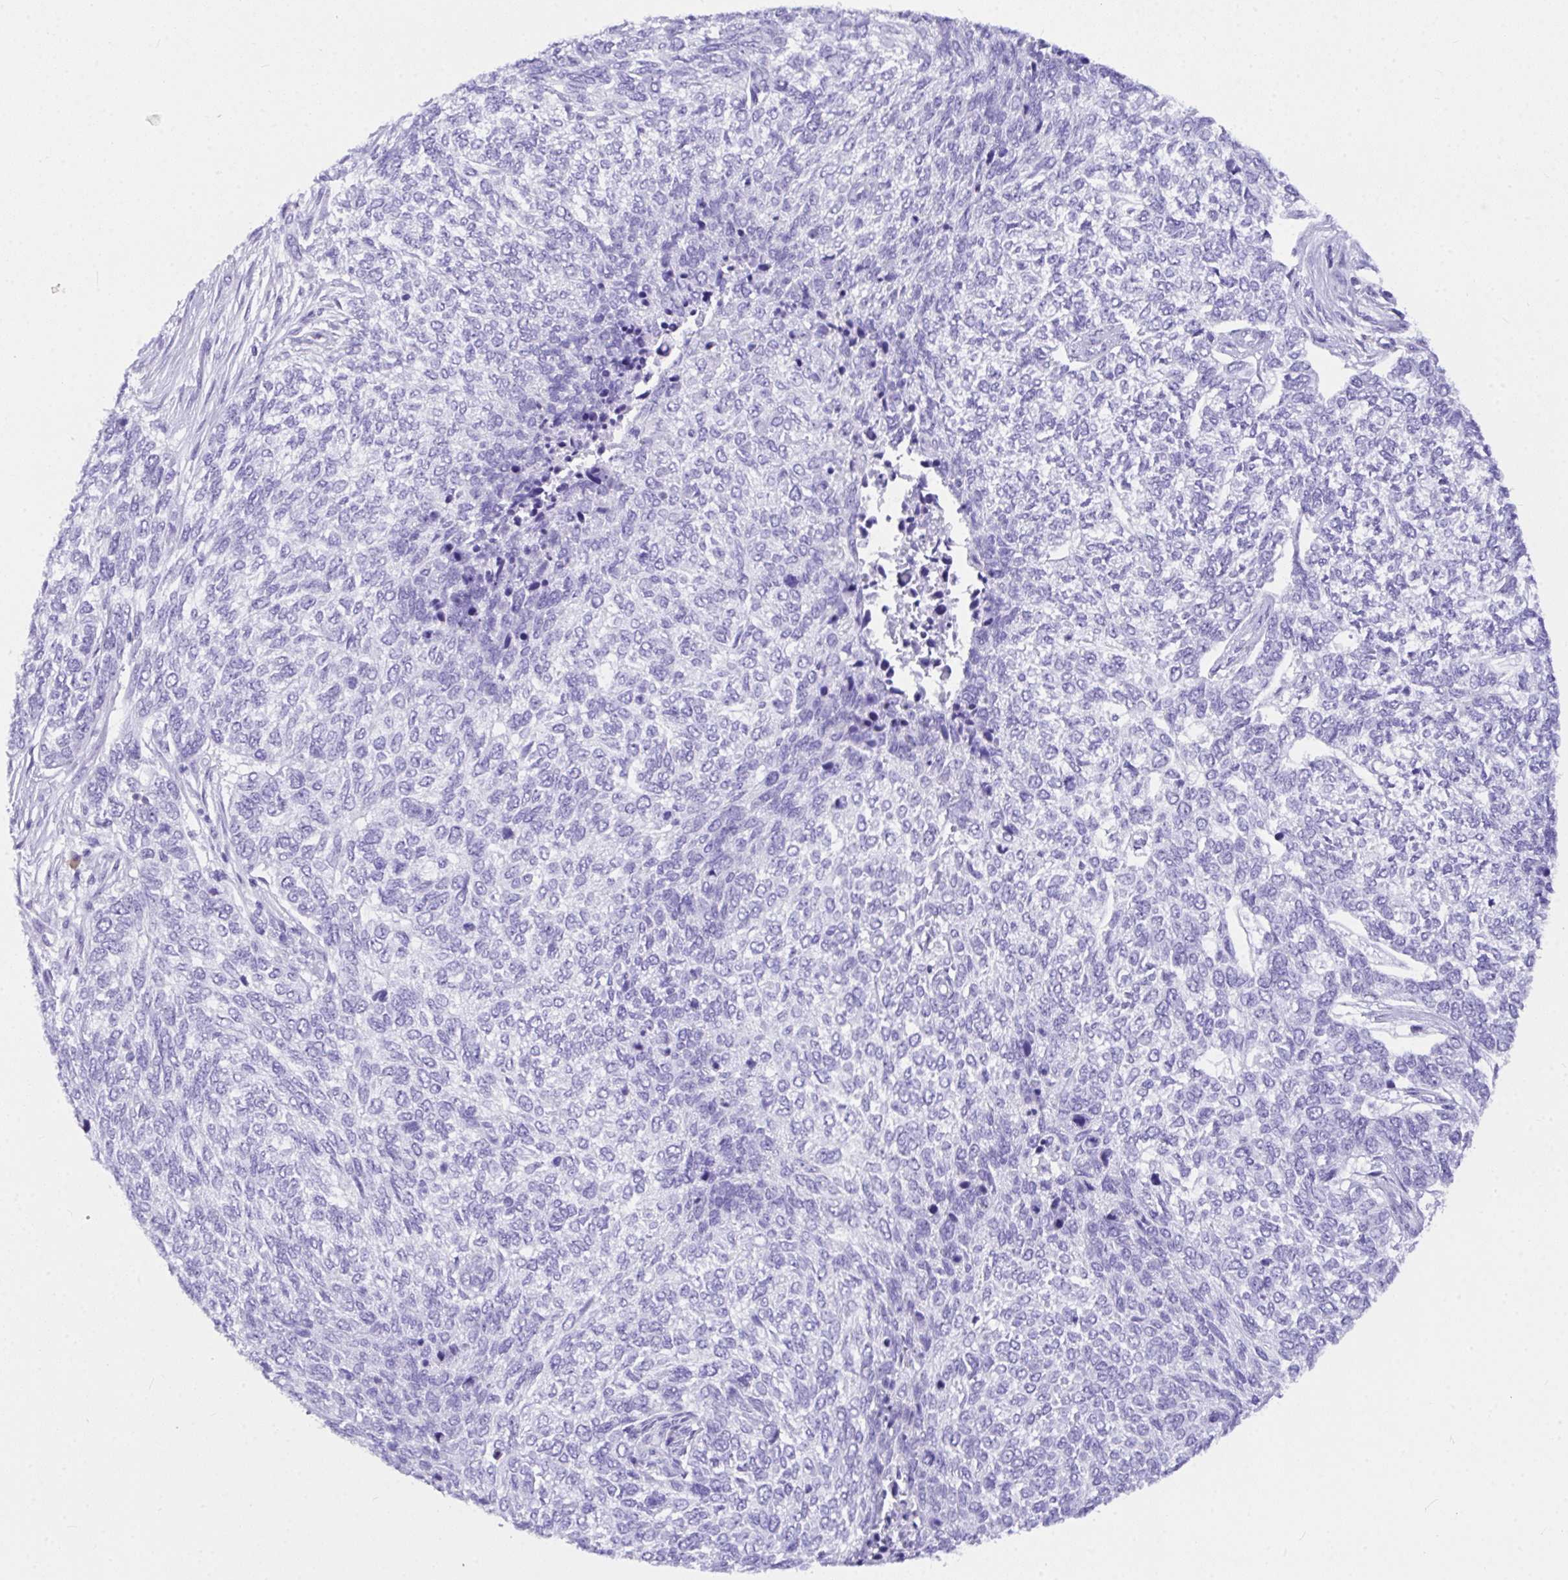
{"staining": {"intensity": "negative", "quantity": "none", "location": "none"}, "tissue": "skin cancer", "cell_type": "Tumor cells", "image_type": "cancer", "snomed": [{"axis": "morphology", "description": "Basal cell carcinoma"}, {"axis": "topography", "description": "Skin"}], "caption": "An immunohistochemistry (IHC) micrograph of skin cancer (basal cell carcinoma) is shown. There is no staining in tumor cells of skin cancer (basal cell carcinoma). (Brightfield microscopy of DAB immunohistochemistry (IHC) at high magnification).", "gene": "BEST4", "patient": {"sex": "female", "age": 65}}